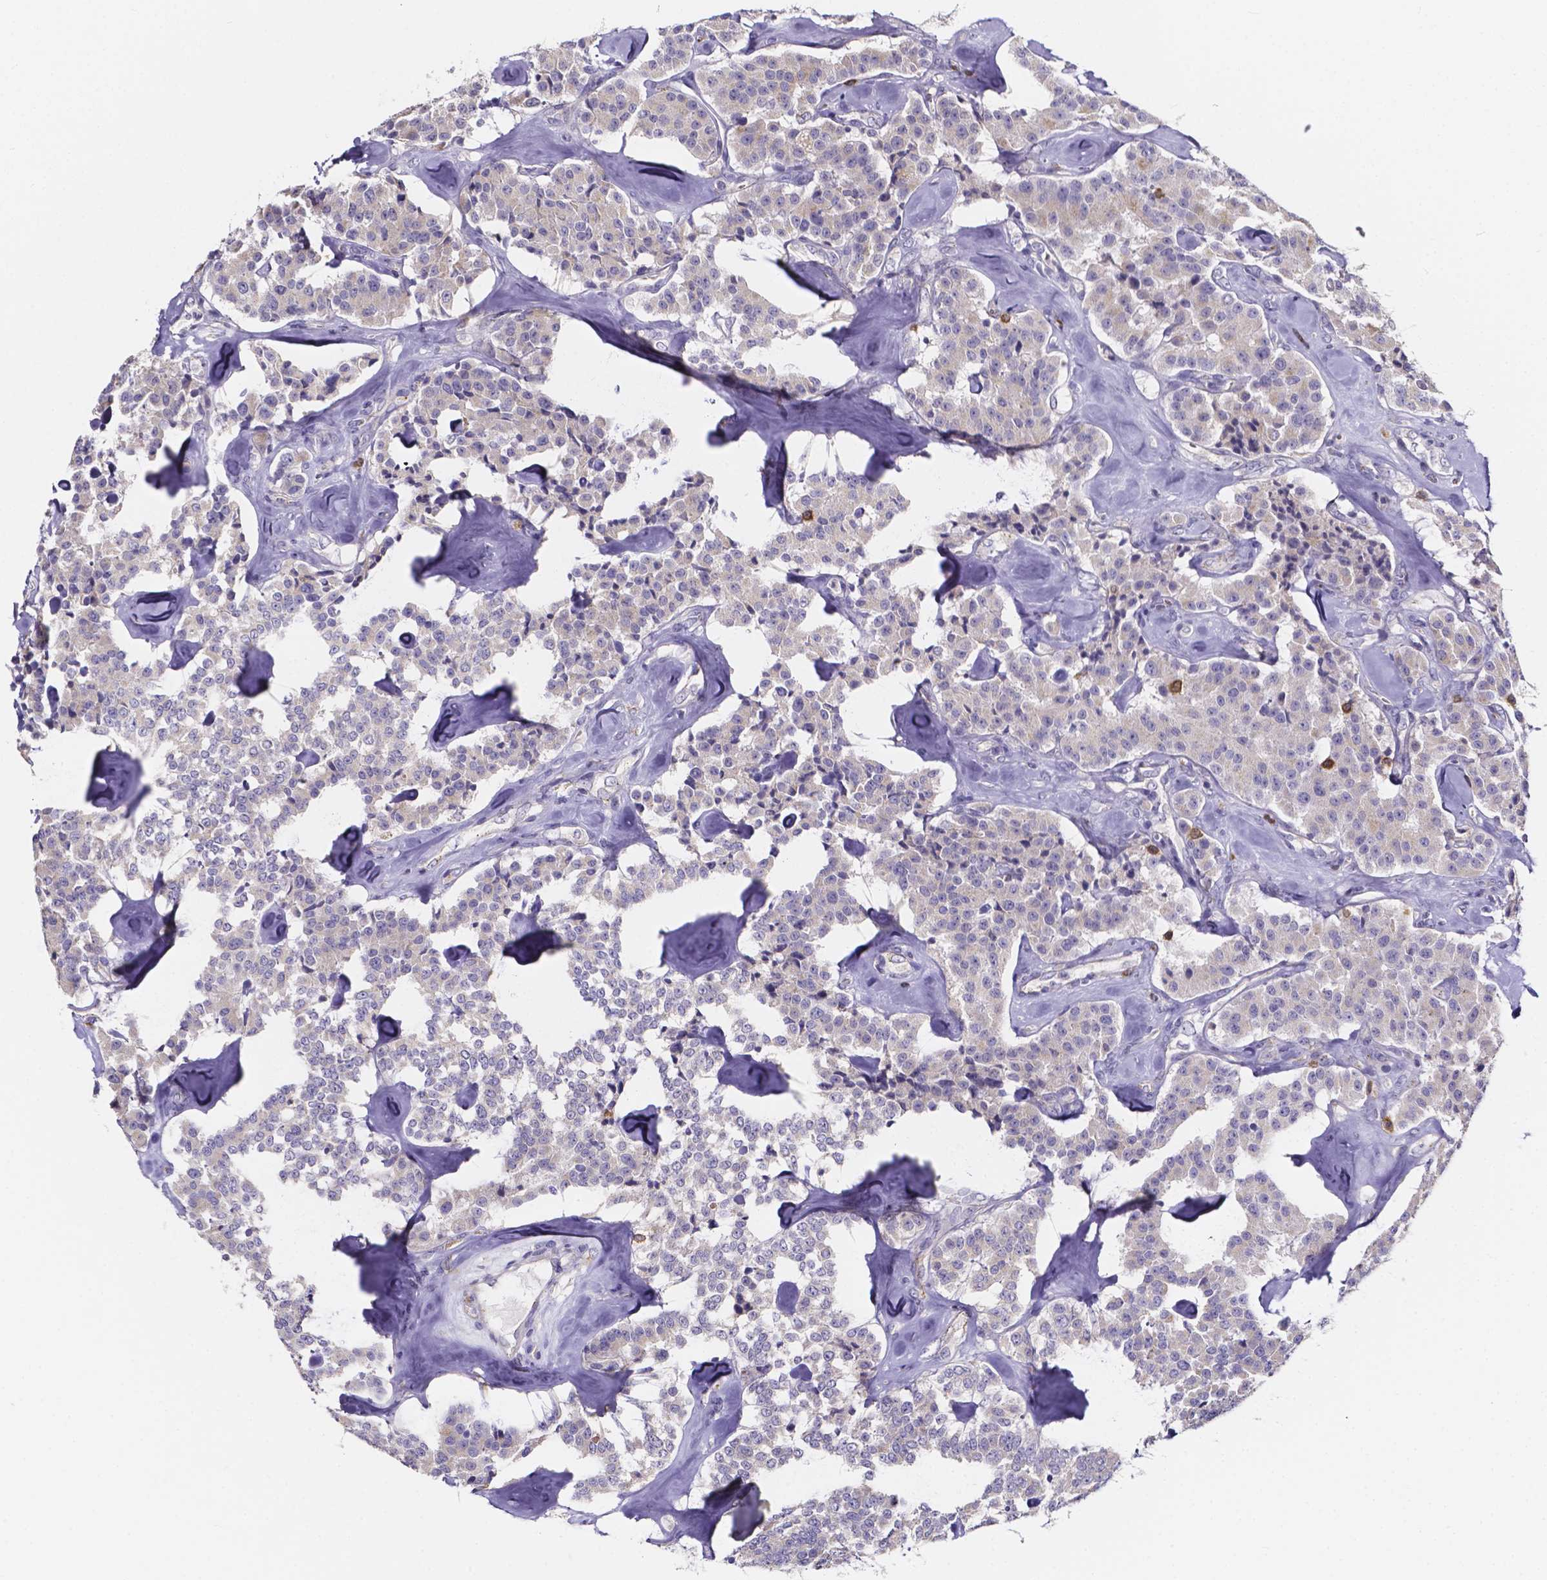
{"staining": {"intensity": "negative", "quantity": "none", "location": "none"}, "tissue": "carcinoid", "cell_type": "Tumor cells", "image_type": "cancer", "snomed": [{"axis": "morphology", "description": "Carcinoid, malignant, NOS"}, {"axis": "topography", "description": "Pancreas"}], "caption": "Carcinoid (malignant) was stained to show a protein in brown. There is no significant staining in tumor cells.", "gene": "THEMIS", "patient": {"sex": "male", "age": 41}}